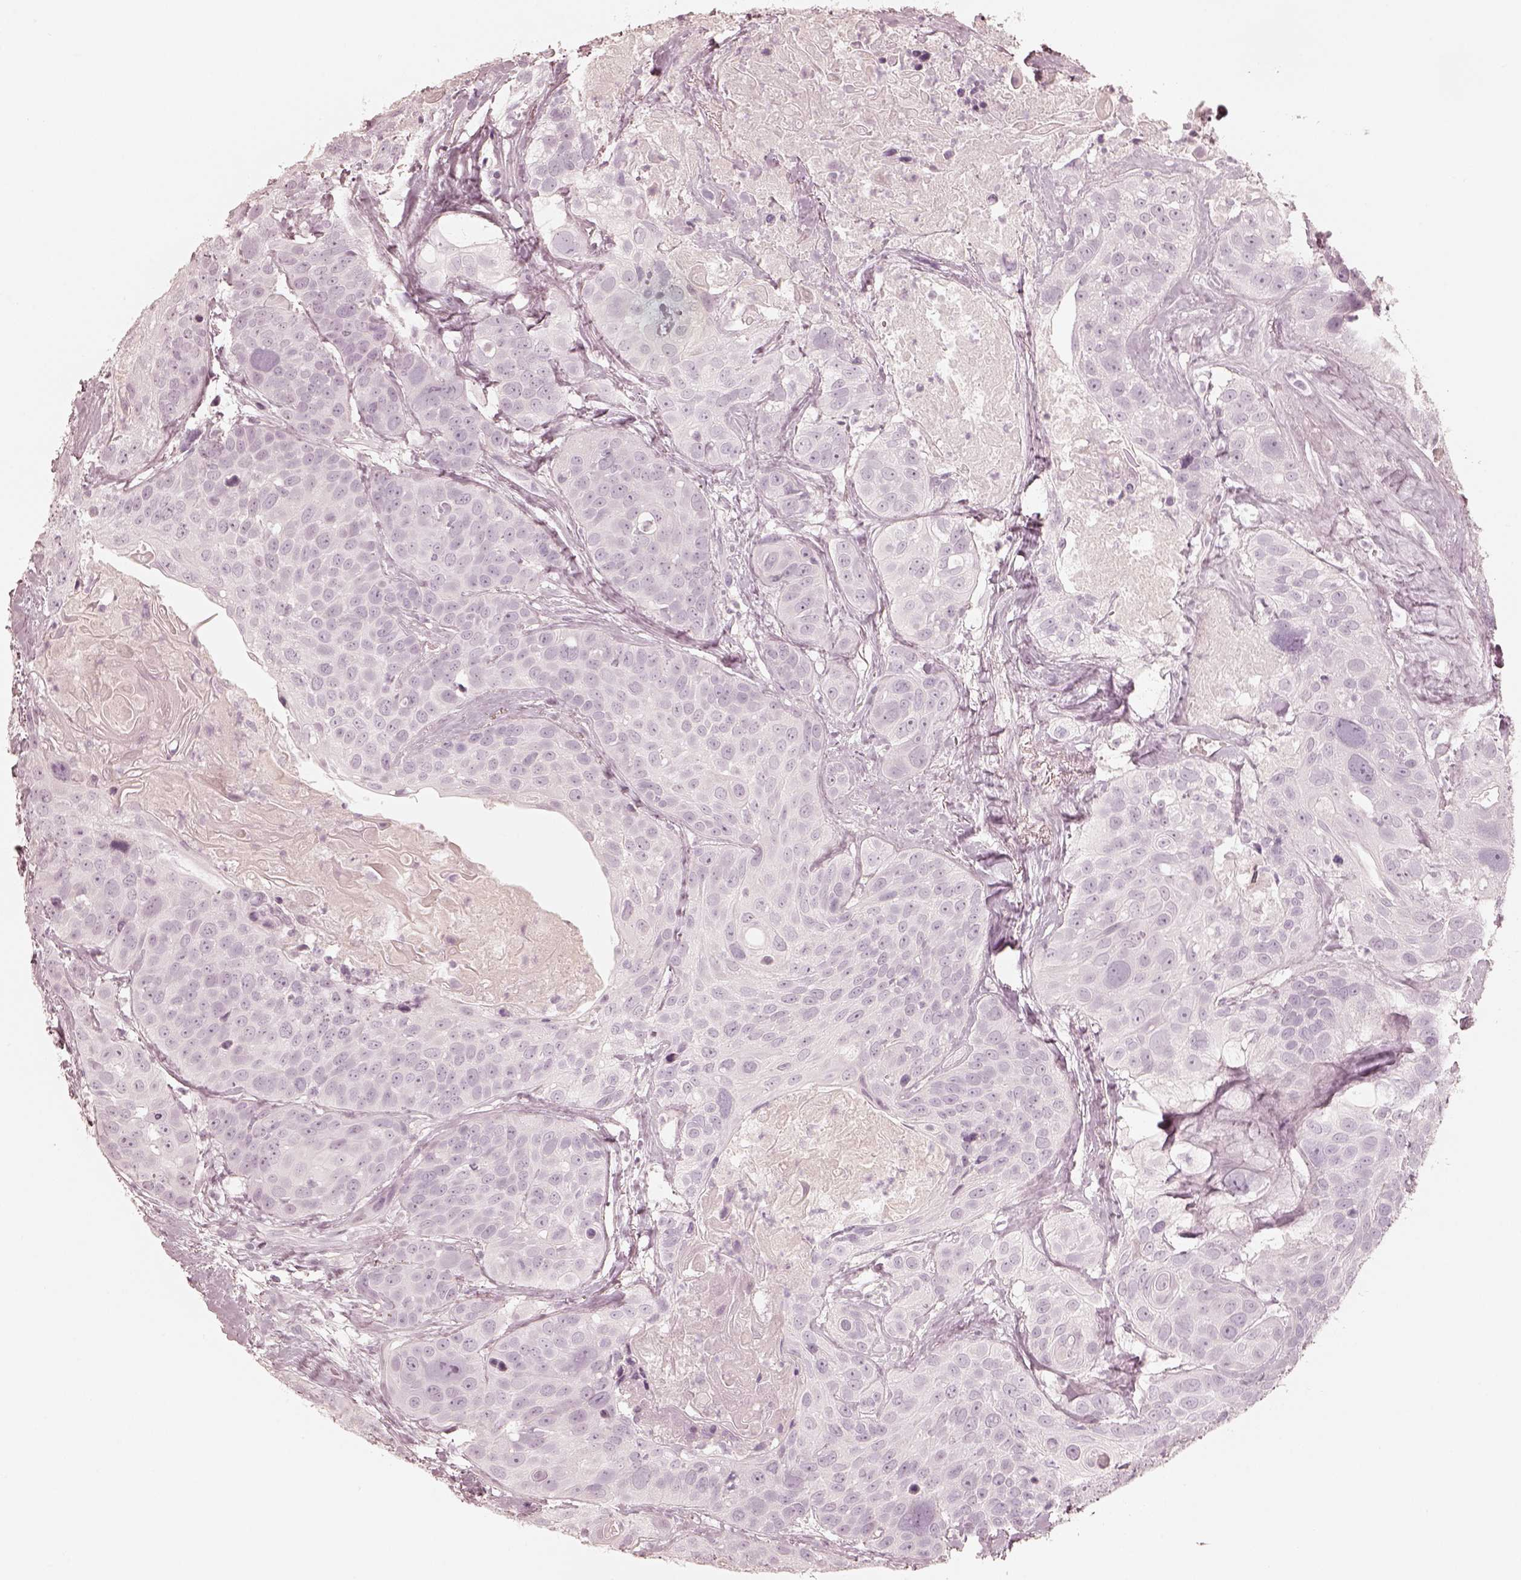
{"staining": {"intensity": "negative", "quantity": "none", "location": "none"}, "tissue": "head and neck cancer", "cell_type": "Tumor cells", "image_type": "cancer", "snomed": [{"axis": "morphology", "description": "Squamous cell carcinoma, NOS"}, {"axis": "topography", "description": "Oral tissue"}, {"axis": "topography", "description": "Head-Neck"}], "caption": "Image shows no protein positivity in tumor cells of head and neck cancer tissue.", "gene": "KRT82", "patient": {"sex": "male", "age": 56}}